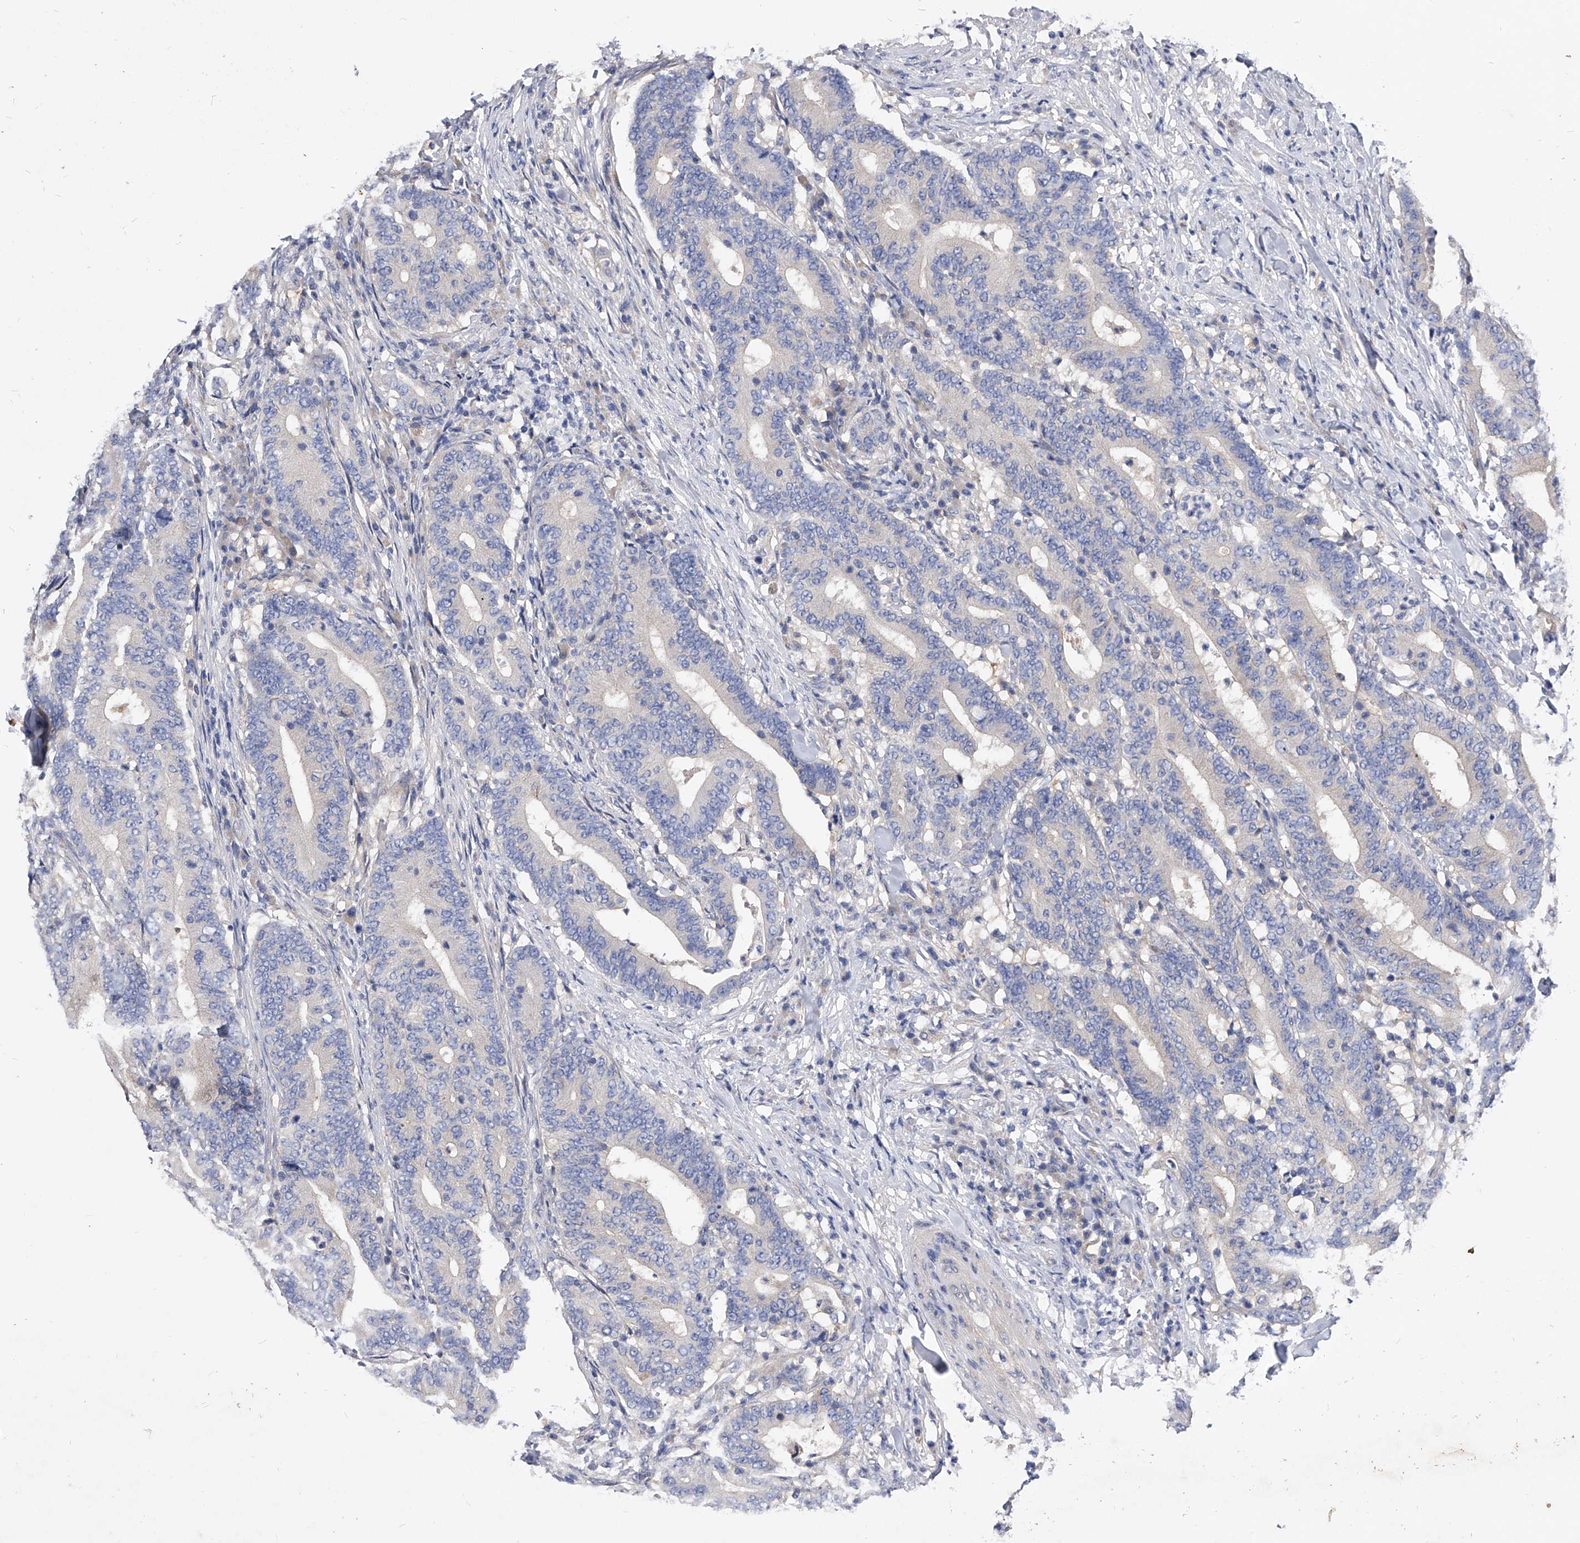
{"staining": {"intensity": "negative", "quantity": "none", "location": "none"}, "tissue": "colorectal cancer", "cell_type": "Tumor cells", "image_type": "cancer", "snomed": [{"axis": "morphology", "description": "Adenocarcinoma, NOS"}, {"axis": "topography", "description": "Colon"}], "caption": "DAB immunohistochemical staining of human colorectal adenocarcinoma shows no significant staining in tumor cells.", "gene": "PPP5C", "patient": {"sex": "female", "age": 66}}